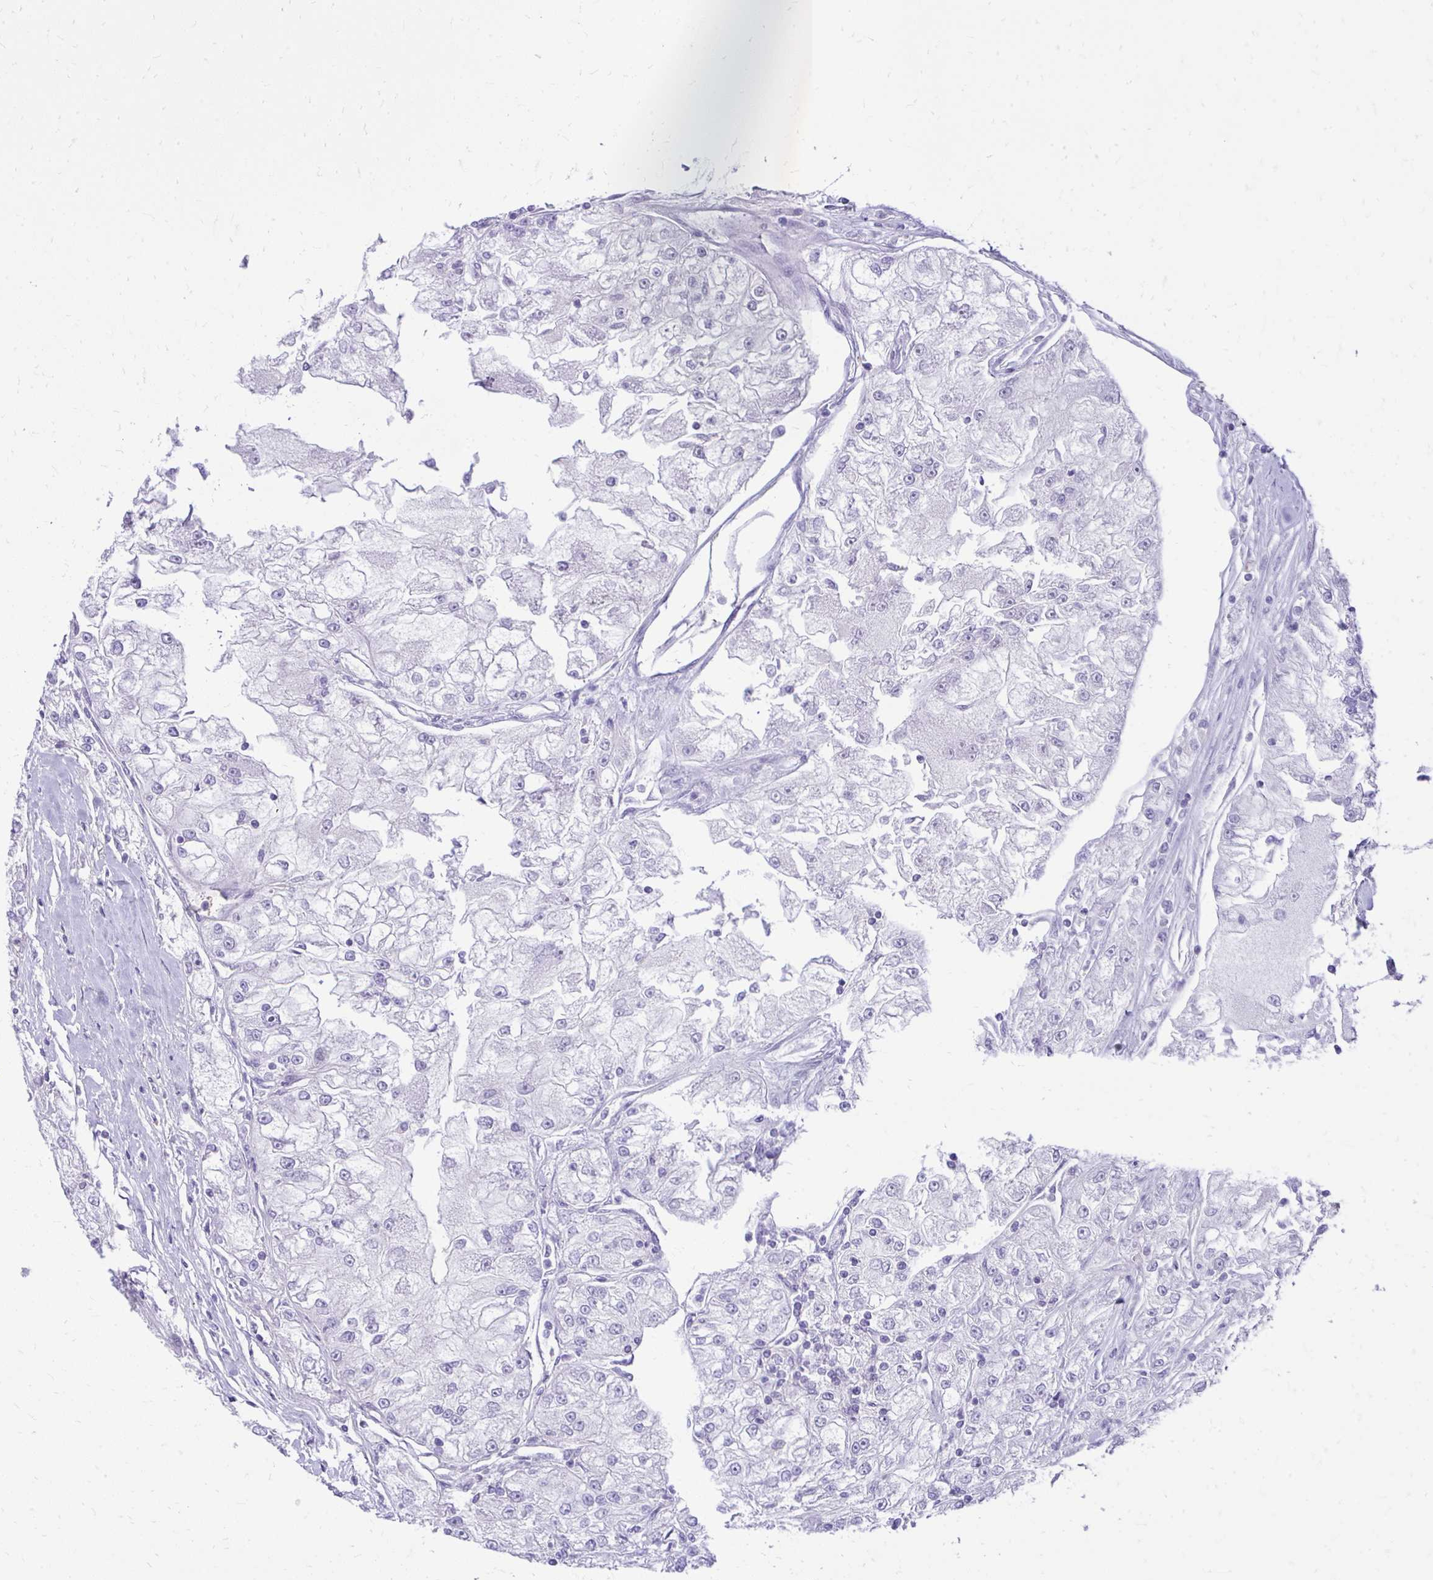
{"staining": {"intensity": "negative", "quantity": "none", "location": "none"}, "tissue": "renal cancer", "cell_type": "Tumor cells", "image_type": "cancer", "snomed": [{"axis": "morphology", "description": "Adenocarcinoma, NOS"}, {"axis": "topography", "description": "Kidney"}], "caption": "Tumor cells show no significant positivity in renal adenocarcinoma.", "gene": "GPRIN3", "patient": {"sex": "female", "age": 72}}